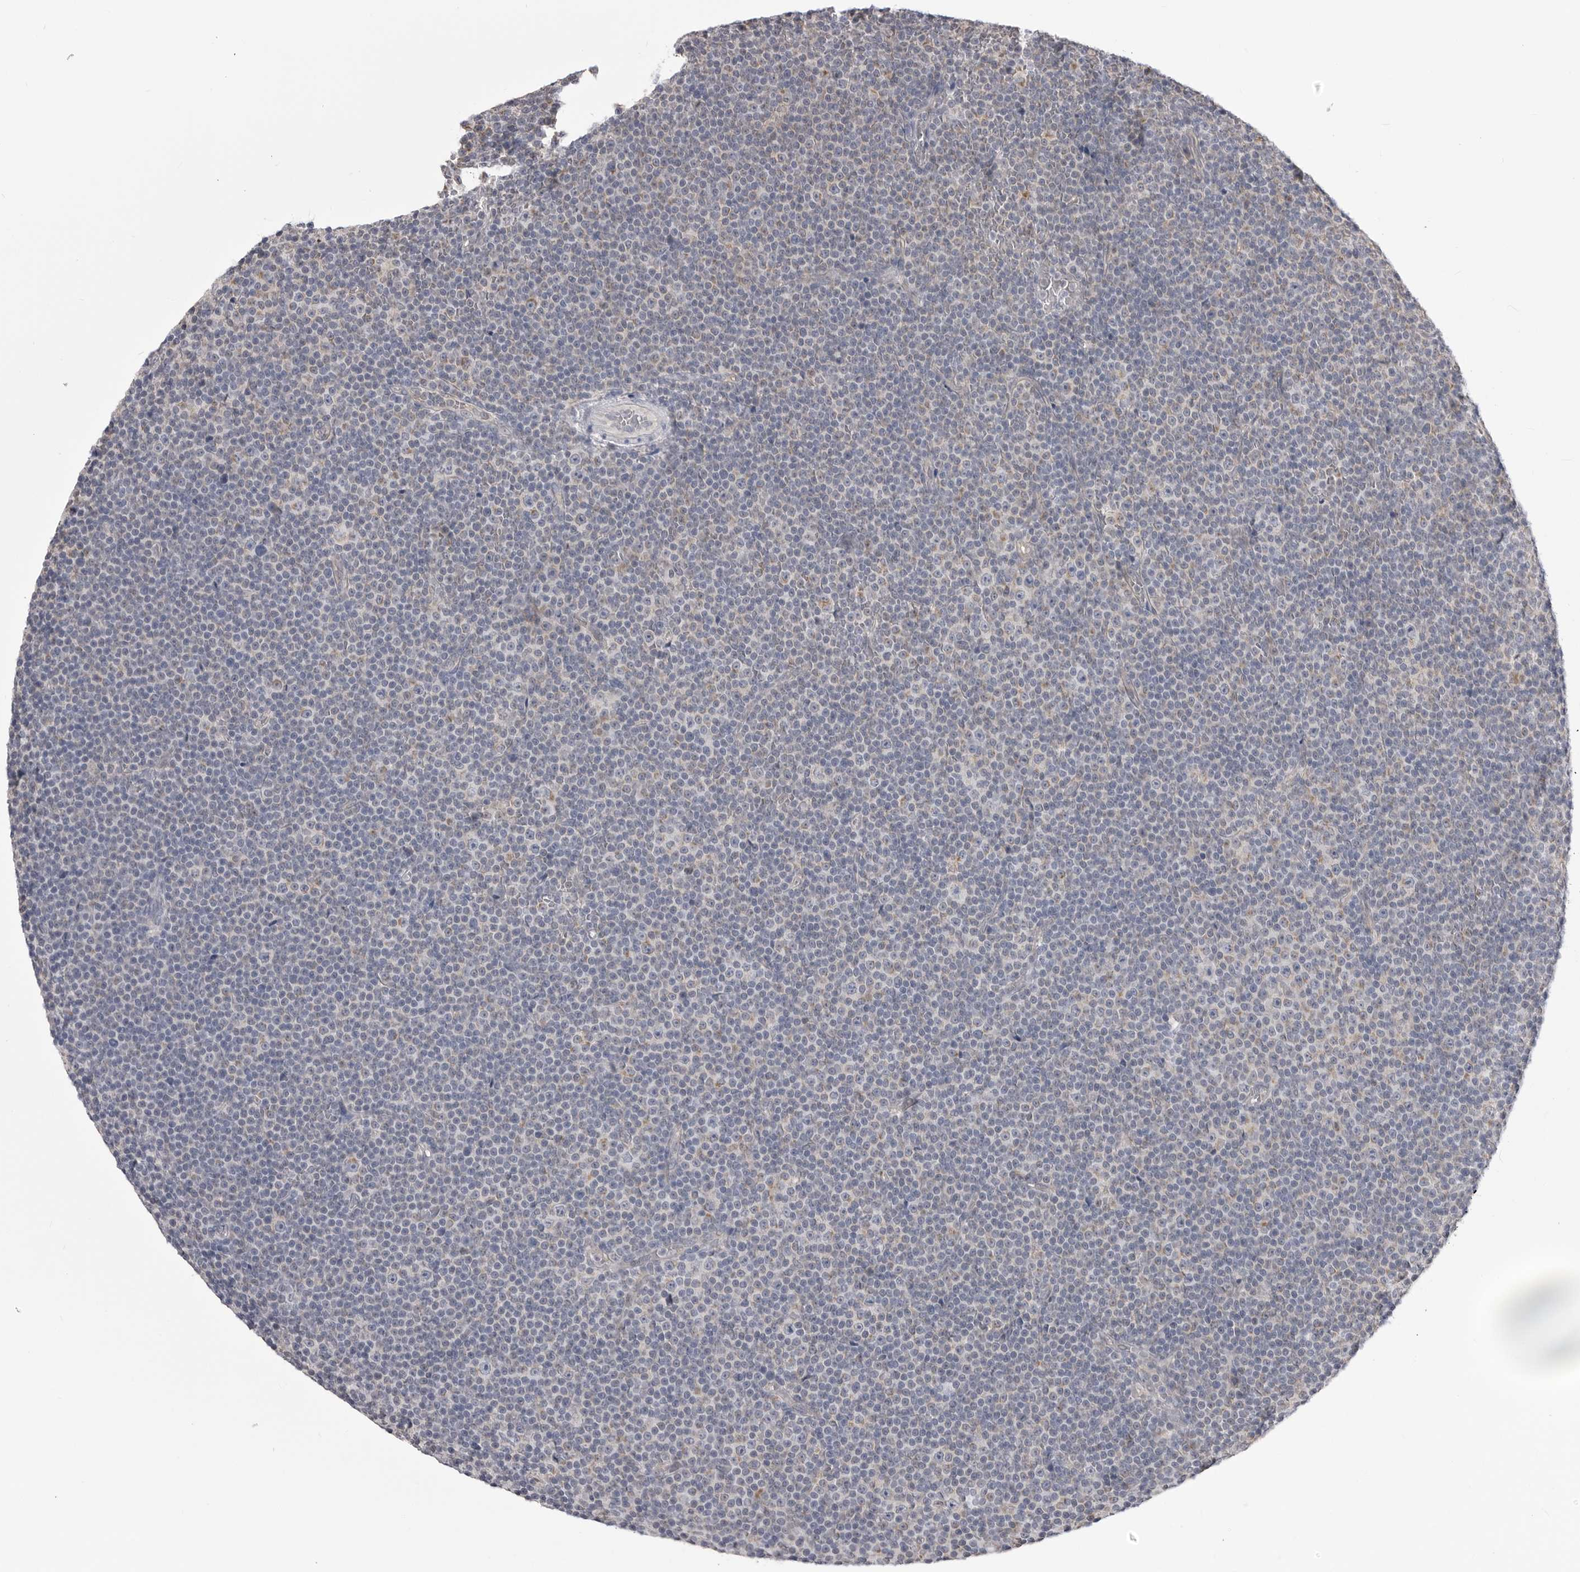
{"staining": {"intensity": "negative", "quantity": "none", "location": "none"}, "tissue": "lymphoma", "cell_type": "Tumor cells", "image_type": "cancer", "snomed": [{"axis": "morphology", "description": "Malignant lymphoma, non-Hodgkin's type, Low grade"}, {"axis": "topography", "description": "Lymph node"}], "caption": "Human malignant lymphoma, non-Hodgkin's type (low-grade) stained for a protein using IHC demonstrates no positivity in tumor cells.", "gene": "FH", "patient": {"sex": "female", "age": 67}}